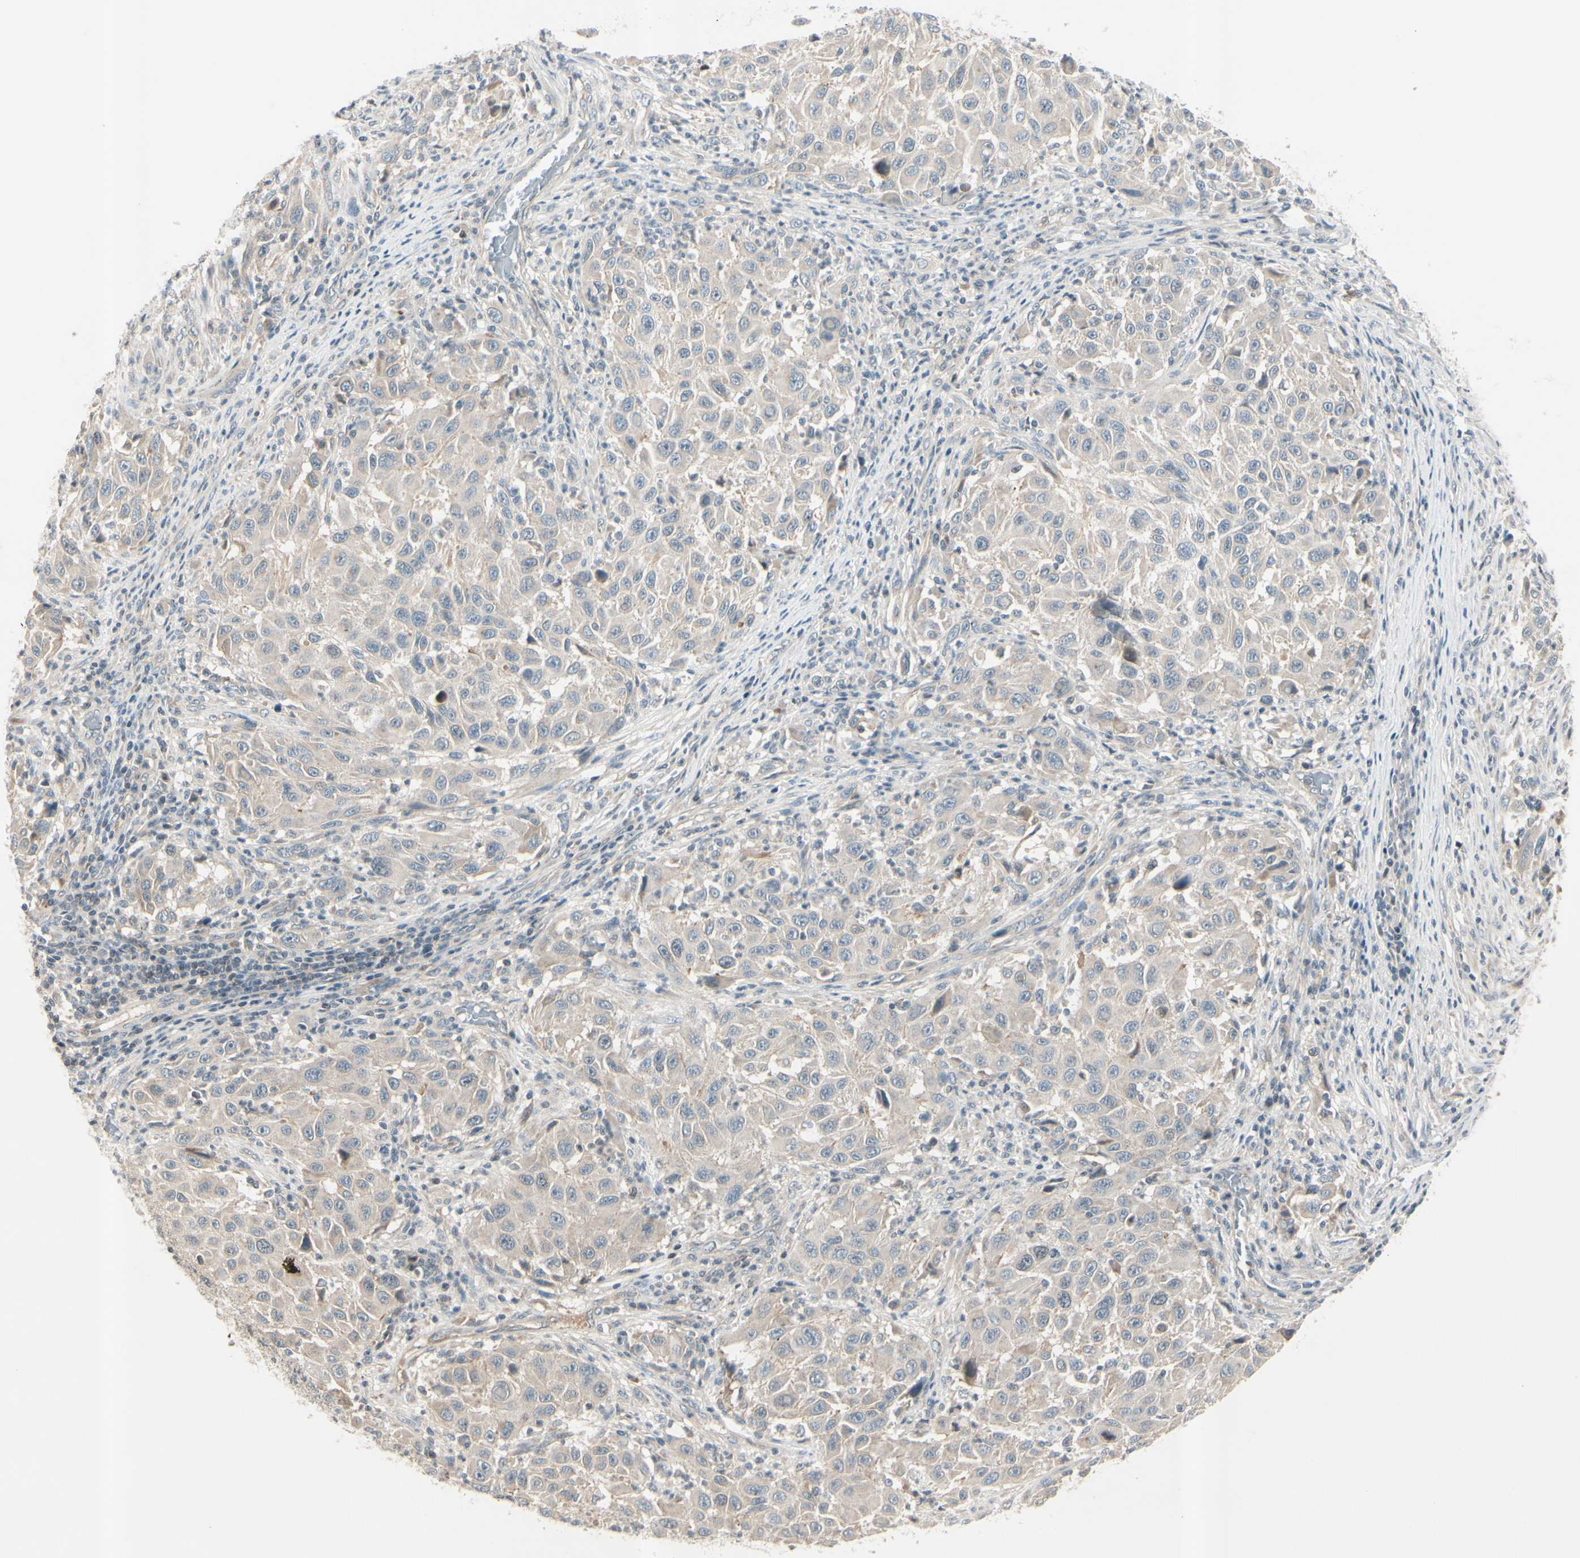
{"staining": {"intensity": "weak", "quantity": "25%-75%", "location": "cytoplasmic/membranous"}, "tissue": "melanoma", "cell_type": "Tumor cells", "image_type": "cancer", "snomed": [{"axis": "morphology", "description": "Malignant melanoma, Metastatic site"}, {"axis": "topography", "description": "Lymph node"}], "caption": "Tumor cells show low levels of weak cytoplasmic/membranous positivity in approximately 25%-75% of cells in human malignant melanoma (metastatic site).", "gene": "ICAM5", "patient": {"sex": "male", "age": 61}}